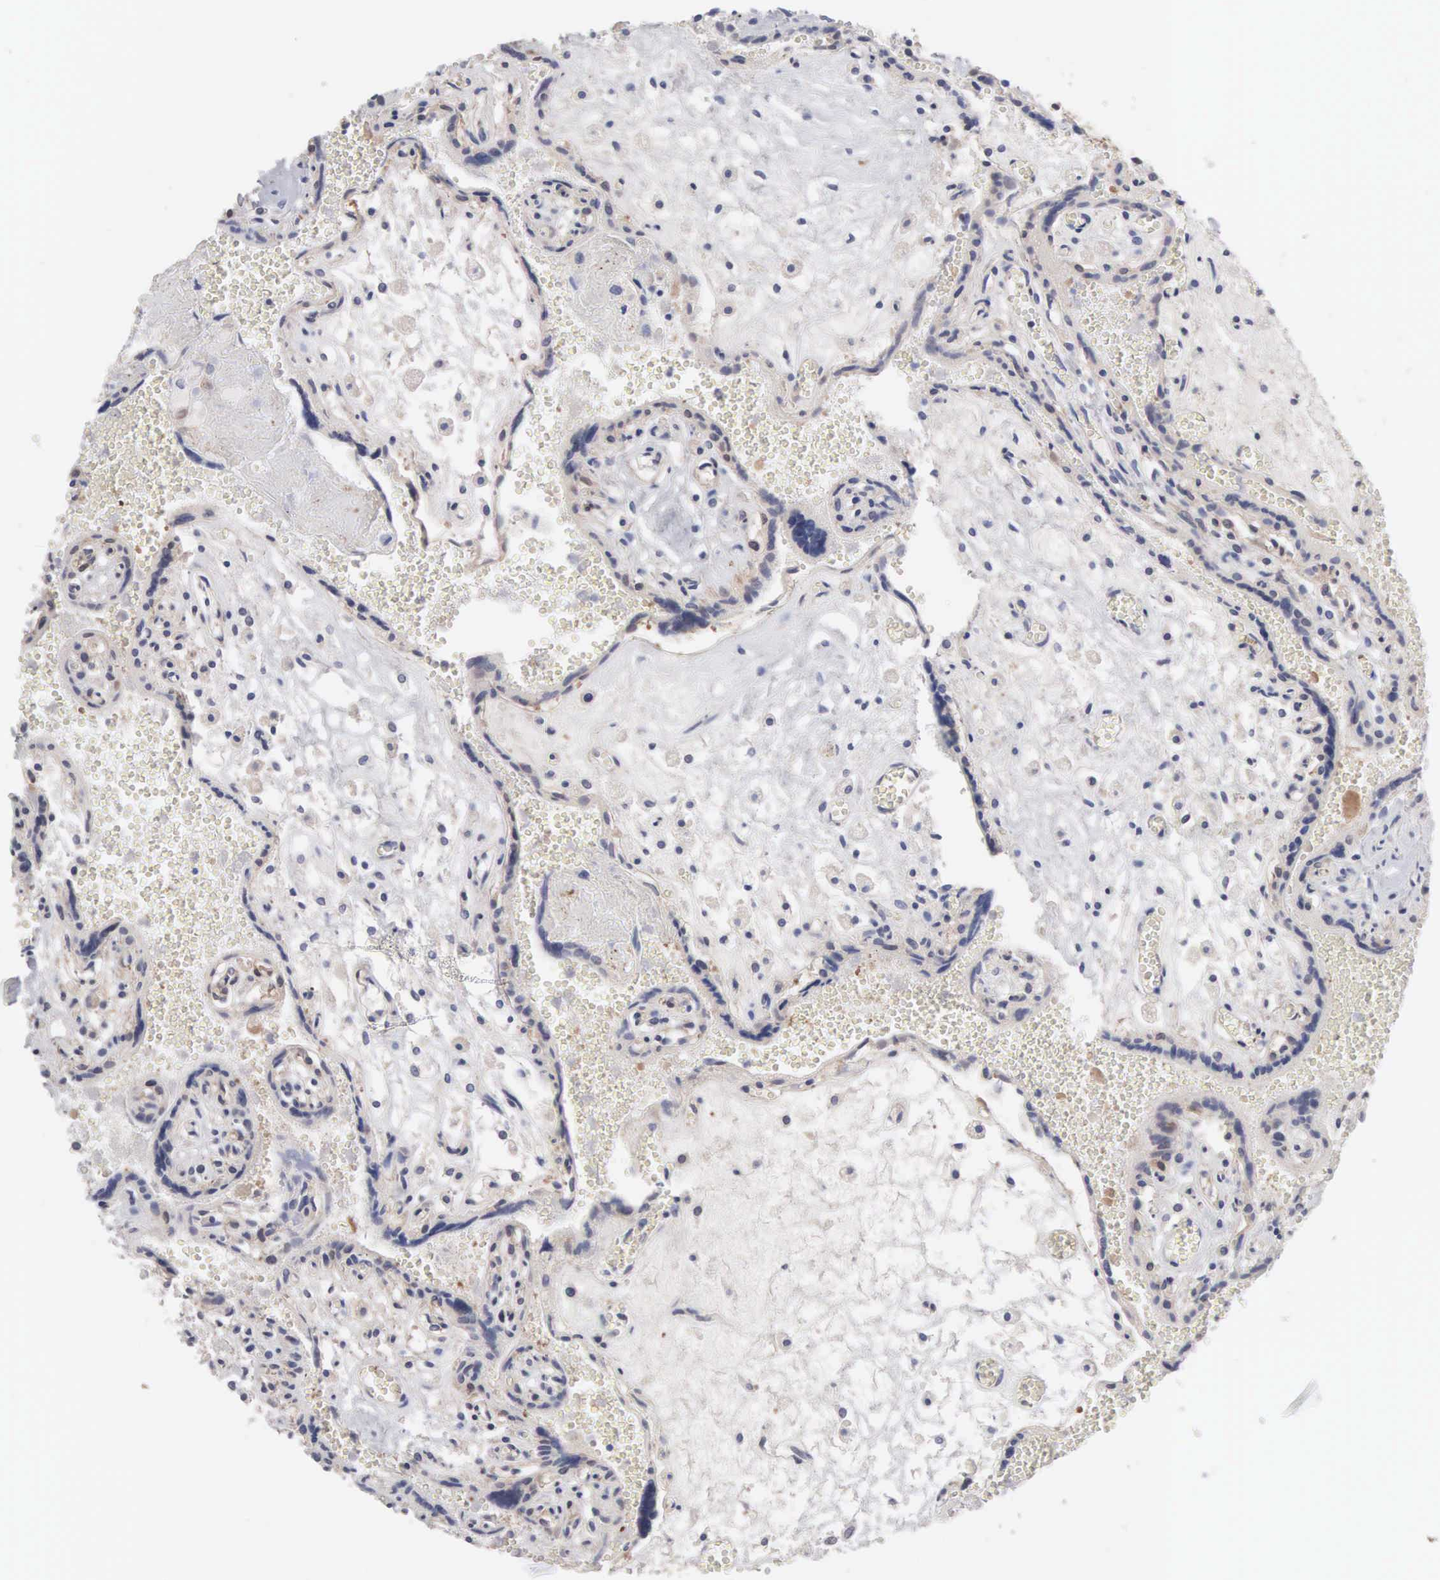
{"staining": {"intensity": "weak", "quantity": ">75%", "location": "cytoplasmic/membranous"}, "tissue": "placenta", "cell_type": "Decidual cells", "image_type": "normal", "snomed": [{"axis": "morphology", "description": "Normal tissue, NOS"}, {"axis": "topography", "description": "Placenta"}], "caption": "Weak cytoplasmic/membranous positivity for a protein is appreciated in approximately >75% of decidual cells of normal placenta using immunohistochemistry (IHC).", "gene": "MTHFD1", "patient": {"sex": "female", "age": 40}}